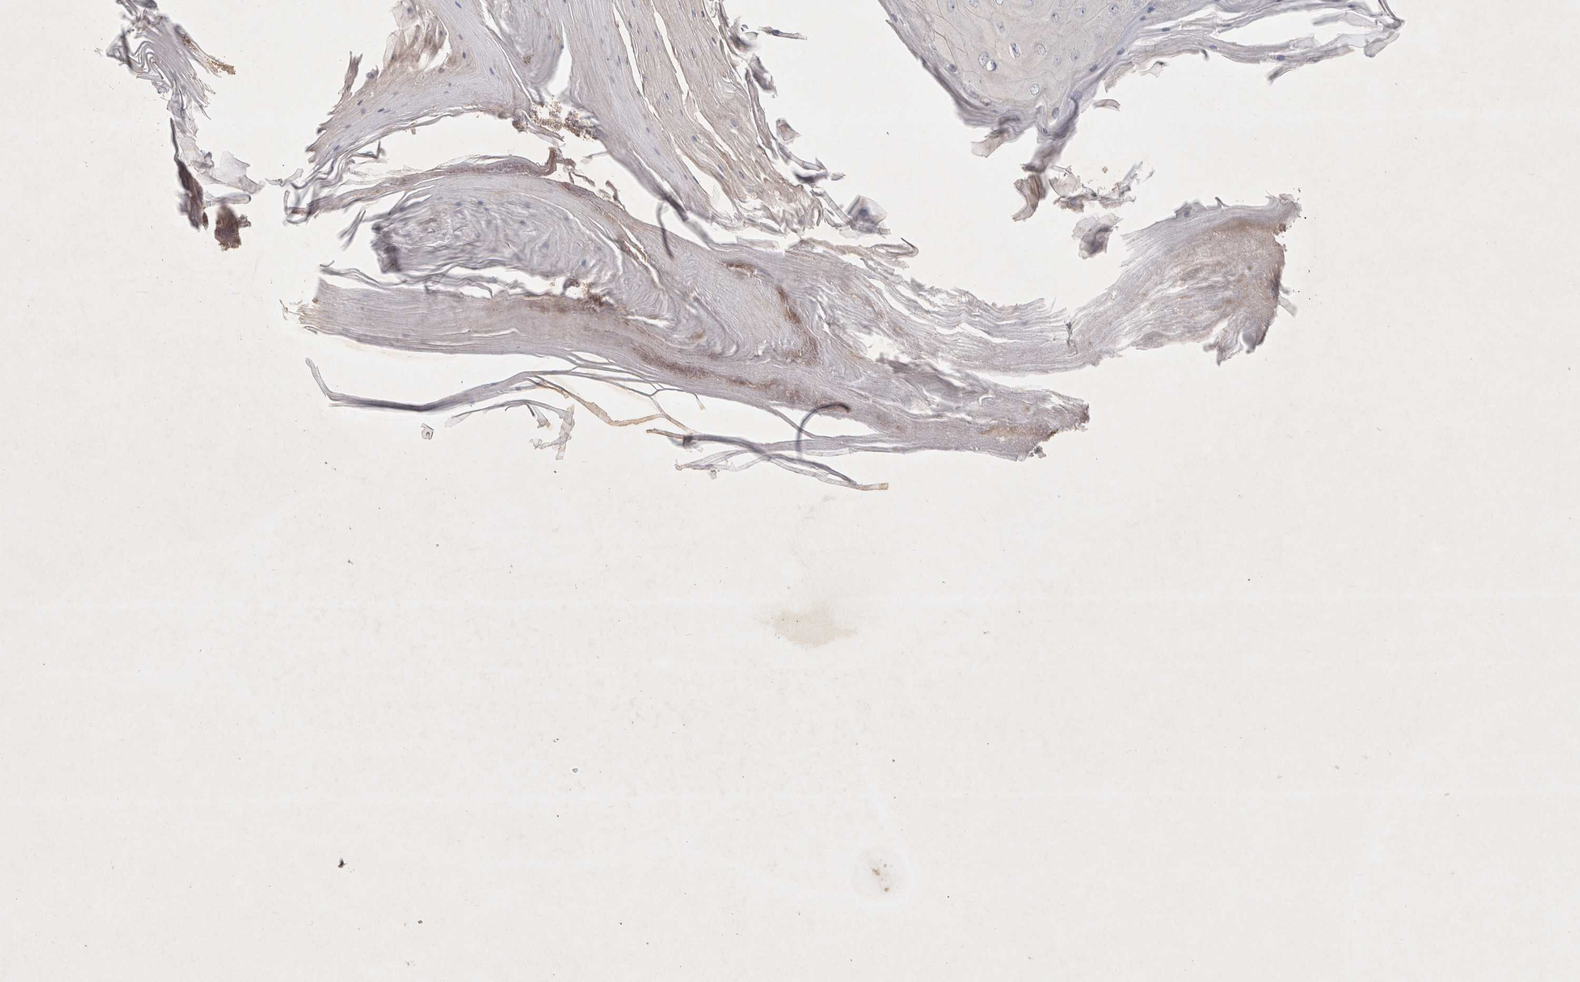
{"staining": {"intensity": "negative", "quantity": "none", "location": "none"}, "tissue": "skin cancer", "cell_type": "Tumor cells", "image_type": "cancer", "snomed": [{"axis": "morphology", "description": "Squamous cell carcinoma, NOS"}, {"axis": "topography", "description": "Skin"}], "caption": "A micrograph of squamous cell carcinoma (skin) stained for a protein shows no brown staining in tumor cells.", "gene": "BZW2", "patient": {"sex": "female", "age": 73}}